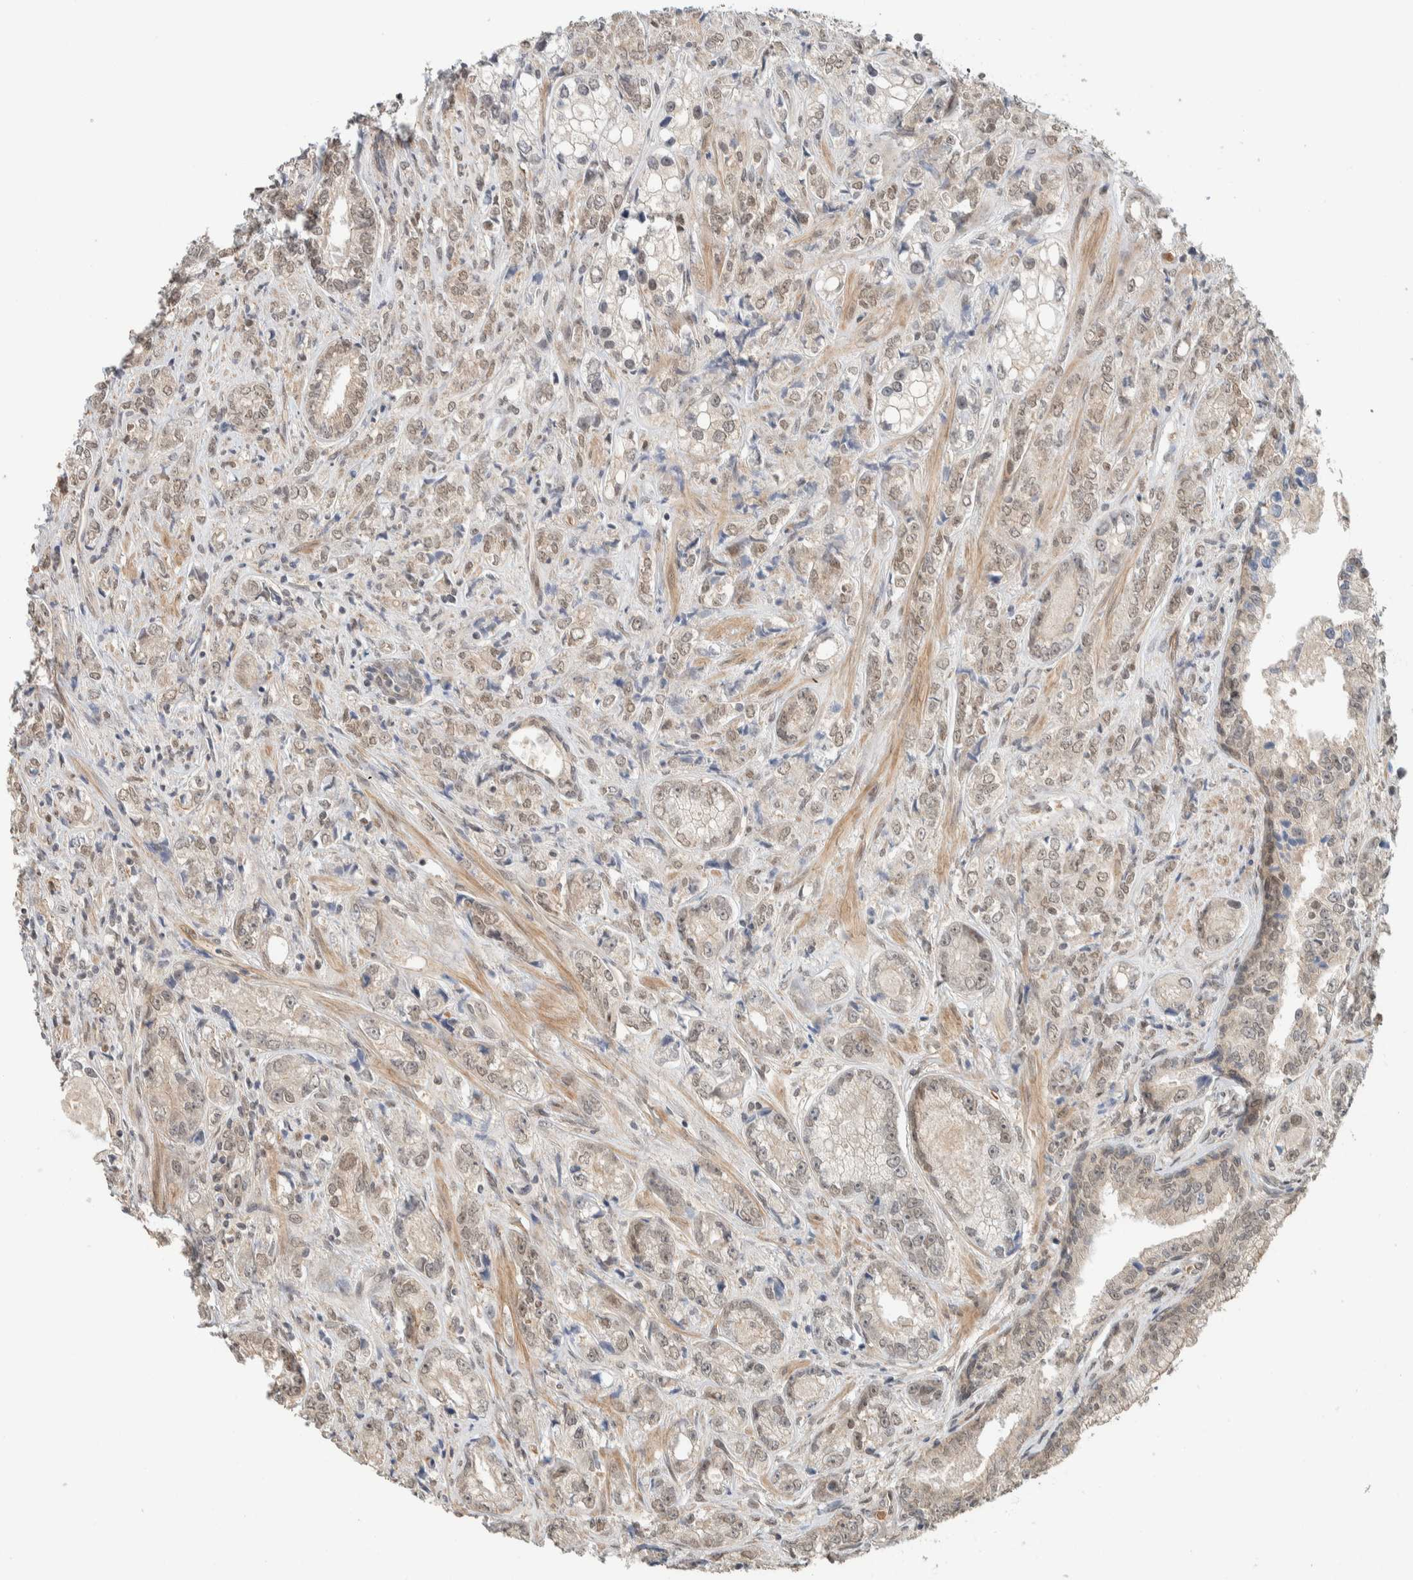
{"staining": {"intensity": "weak", "quantity": ">75%", "location": "nuclear"}, "tissue": "prostate cancer", "cell_type": "Tumor cells", "image_type": "cancer", "snomed": [{"axis": "morphology", "description": "Adenocarcinoma, High grade"}, {"axis": "topography", "description": "Prostate"}], "caption": "Immunohistochemical staining of prostate cancer demonstrates weak nuclear protein positivity in approximately >75% of tumor cells. The staining is performed using DAB (3,3'-diaminobenzidine) brown chromogen to label protein expression. The nuclei are counter-stained blue using hematoxylin.", "gene": "ZBTB2", "patient": {"sex": "male", "age": 61}}